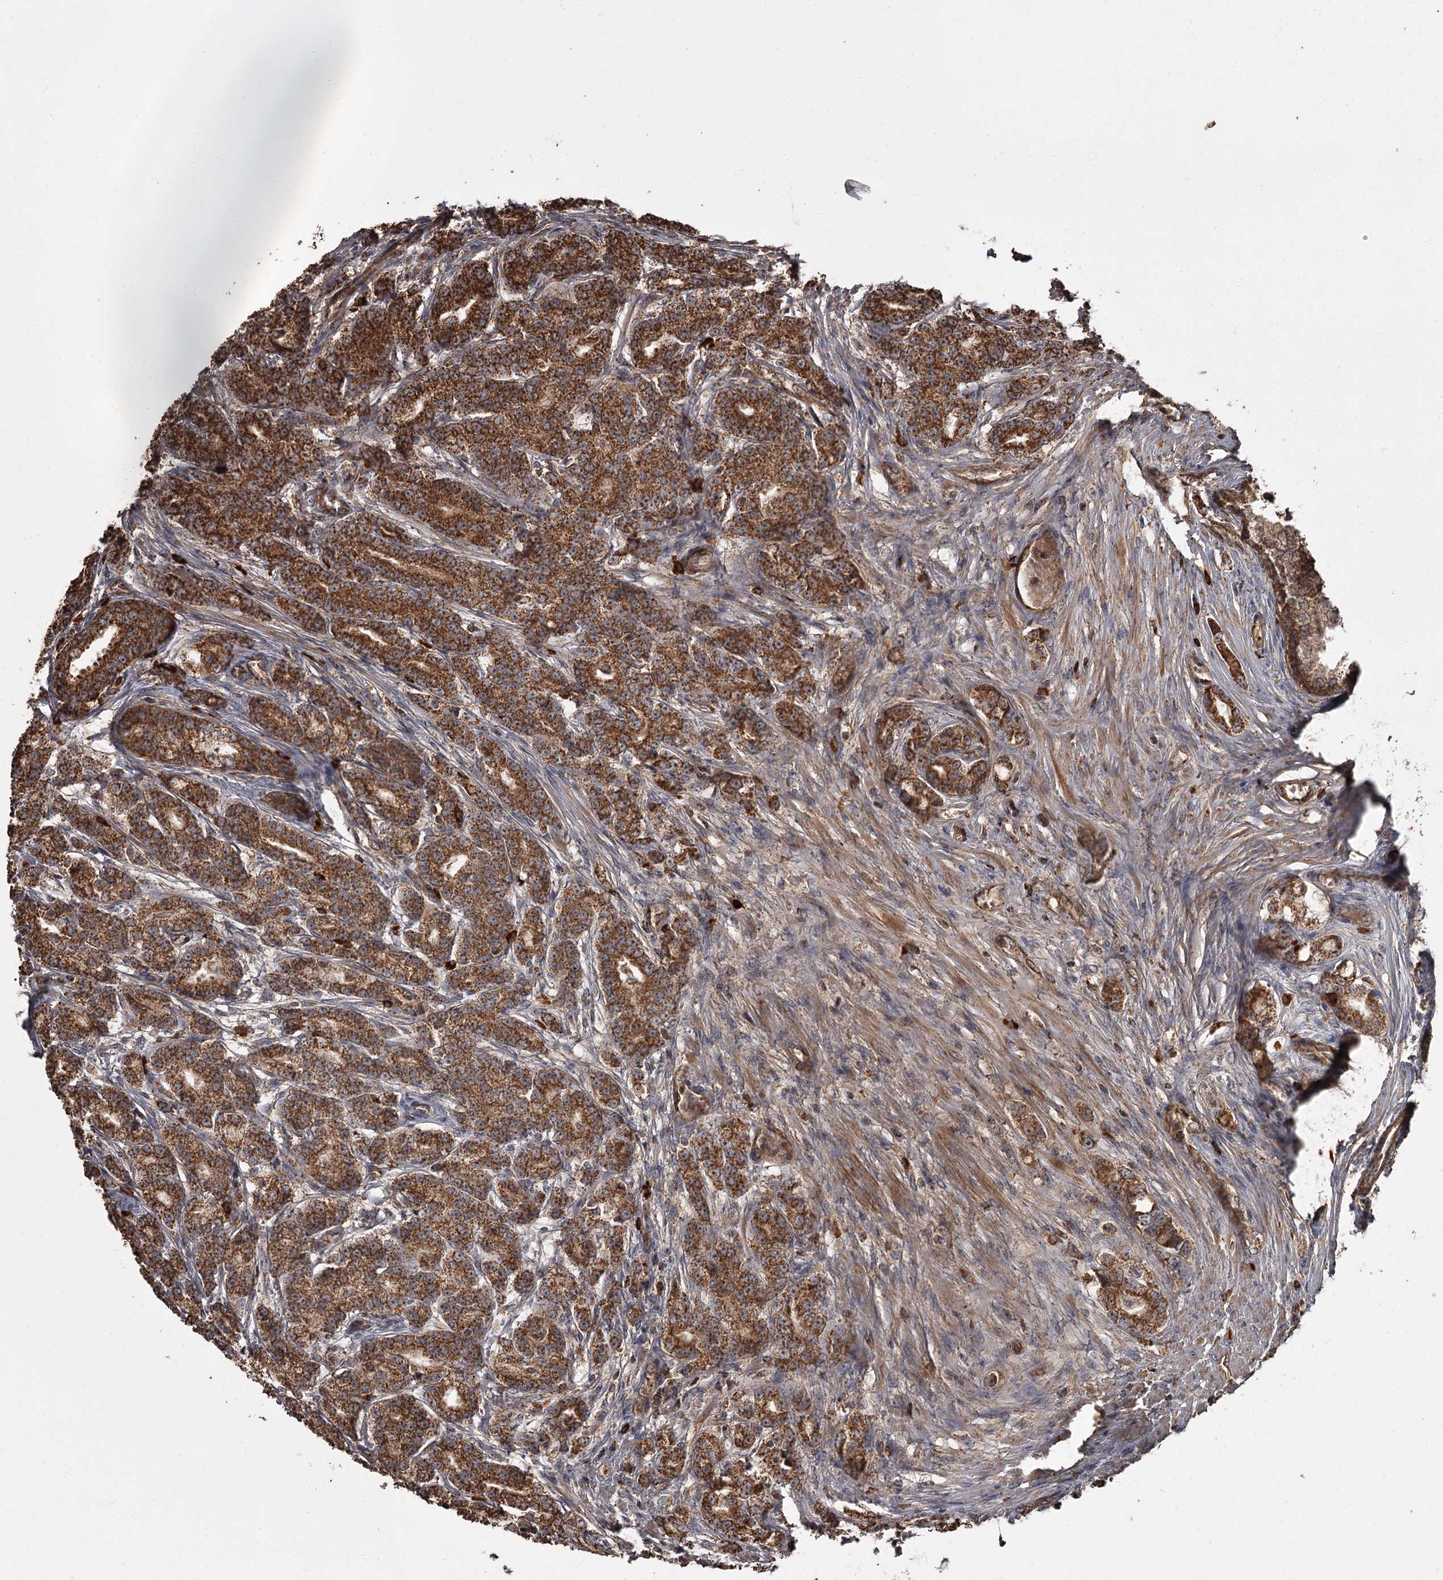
{"staining": {"intensity": "strong", "quantity": ">75%", "location": "cytoplasmic/membranous"}, "tissue": "prostate cancer", "cell_type": "Tumor cells", "image_type": "cancer", "snomed": [{"axis": "morphology", "description": "Adenocarcinoma, High grade"}, {"axis": "topography", "description": "Prostate"}], "caption": "A micrograph of human high-grade adenocarcinoma (prostate) stained for a protein exhibits strong cytoplasmic/membranous brown staining in tumor cells.", "gene": "THAP9", "patient": {"sex": "male", "age": 69}}